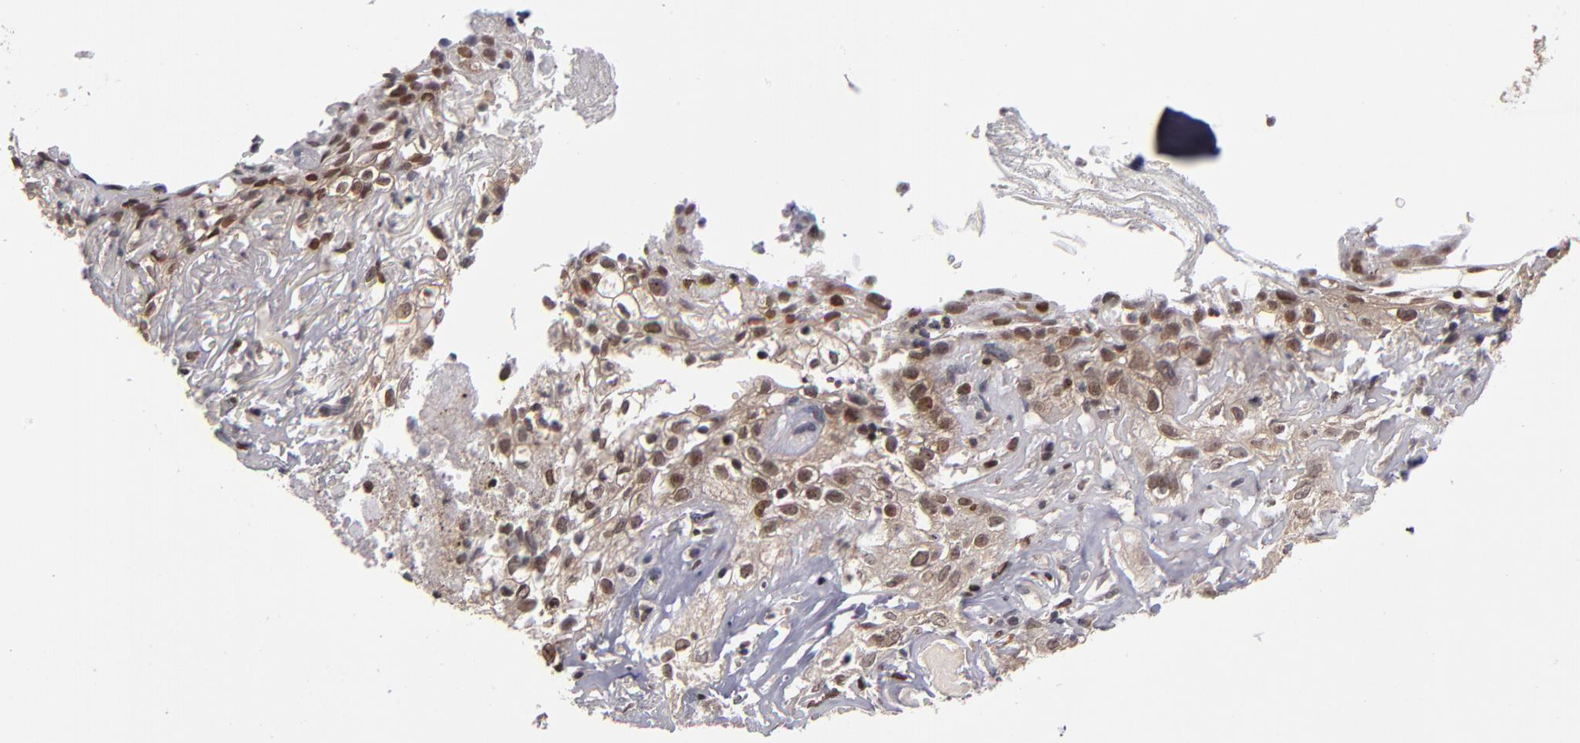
{"staining": {"intensity": "weak", "quantity": ">75%", "location": "nuclear"}, "tissue": "skin cancer", "cell_type": "Tumor cells", "image_type": "cancer", "snomed": [{"axis": "morphology", "description": "Squamous cell carcinoma, NOS"}, {"axis": "topography", "description": "Skin"}], "caption": "Skin squamous cell carcinoma tissue demonstrates weak nuclear expression in approximately >75% of tumor cells, visualized by immunohistochemistry.", "gene": "KDM6A", "patient": {"sex": "male", "age": 65}}